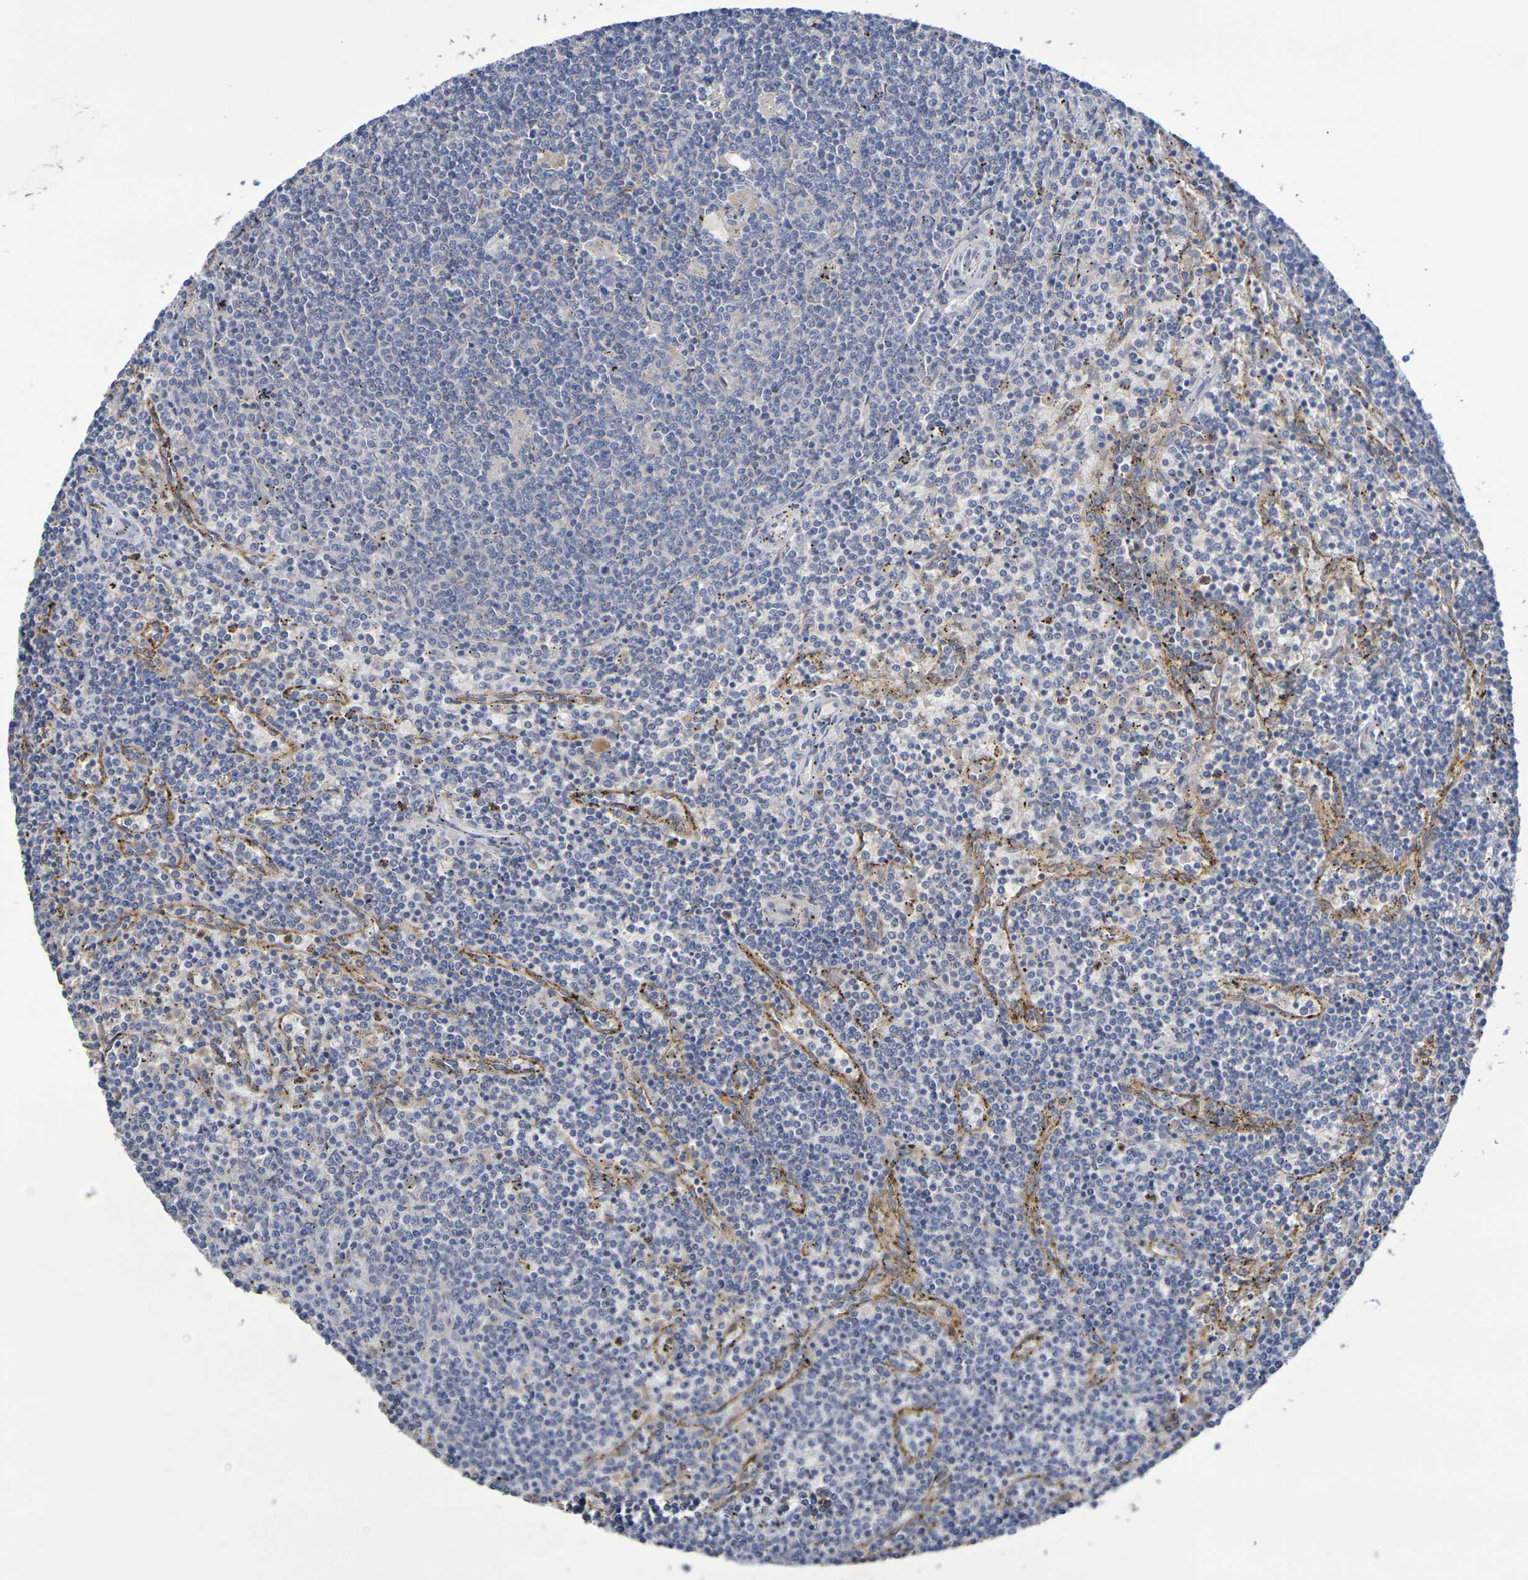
{"staining": {"intensity": "negative", "quantity": "none", "location": "none"}, "tissue": "lymphoma", "cell_type": "Tumor cells", "image_type": "cancer", "snomed": [{"axis": "morphology", "description": "Malignant lymphoma, non-Hodgkin's type, Low grade"}, {"axis": "topography", "description": "Spleen"}], "caption": "Immunohistochemistry (IHC) histopathology image of neoplastic tissue: lymphoma stained with DAB (3,3'-diaminobenzidine) shows no significant protein expression in tumor cells.", "gene": "SDC4", "patient": {"sex": "female", "age": 50}}